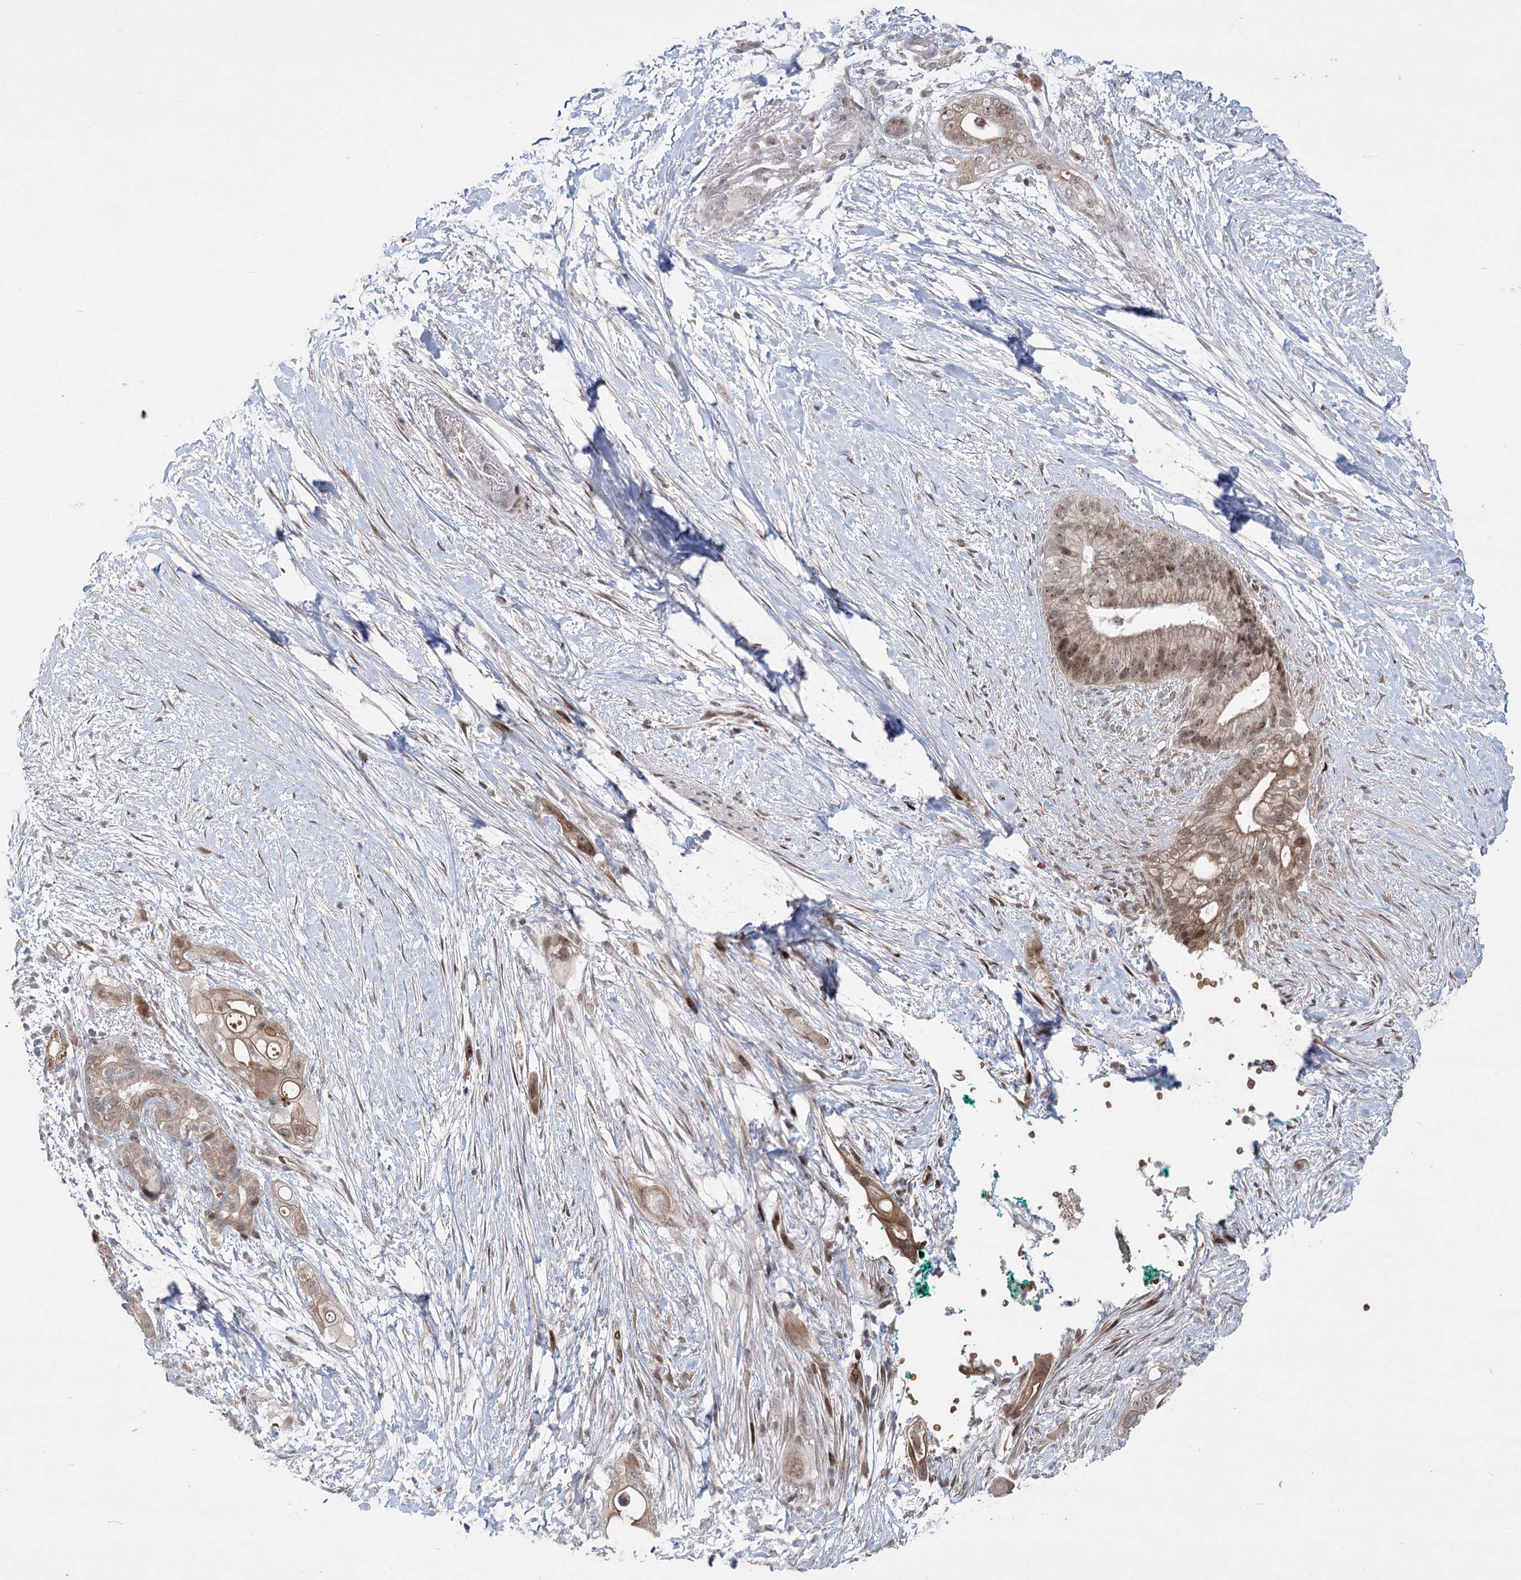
{"staining": {"intensity": "moderate", "quantity": ">75%", "location": "cytoplasmic/membranous,nuclear"}, "tissue": "pancreatic cancer", "cell_type": "Tumor cells", "image_type": "cancer", "snomed": [{"axis": "morphology", "description": "Adenocarcinoma, NOS"}, {"axis": "topography", "description": "Pancreas"}], "caption": "Immunohistochemical staining of pancreatic cancer exhibits moderate cytoplasmic/membranous and nuclear protein staining in about >75% of tumor cells.", "gene": "NSMCE4A", "patient": {"sex": "male", "age": 53}}